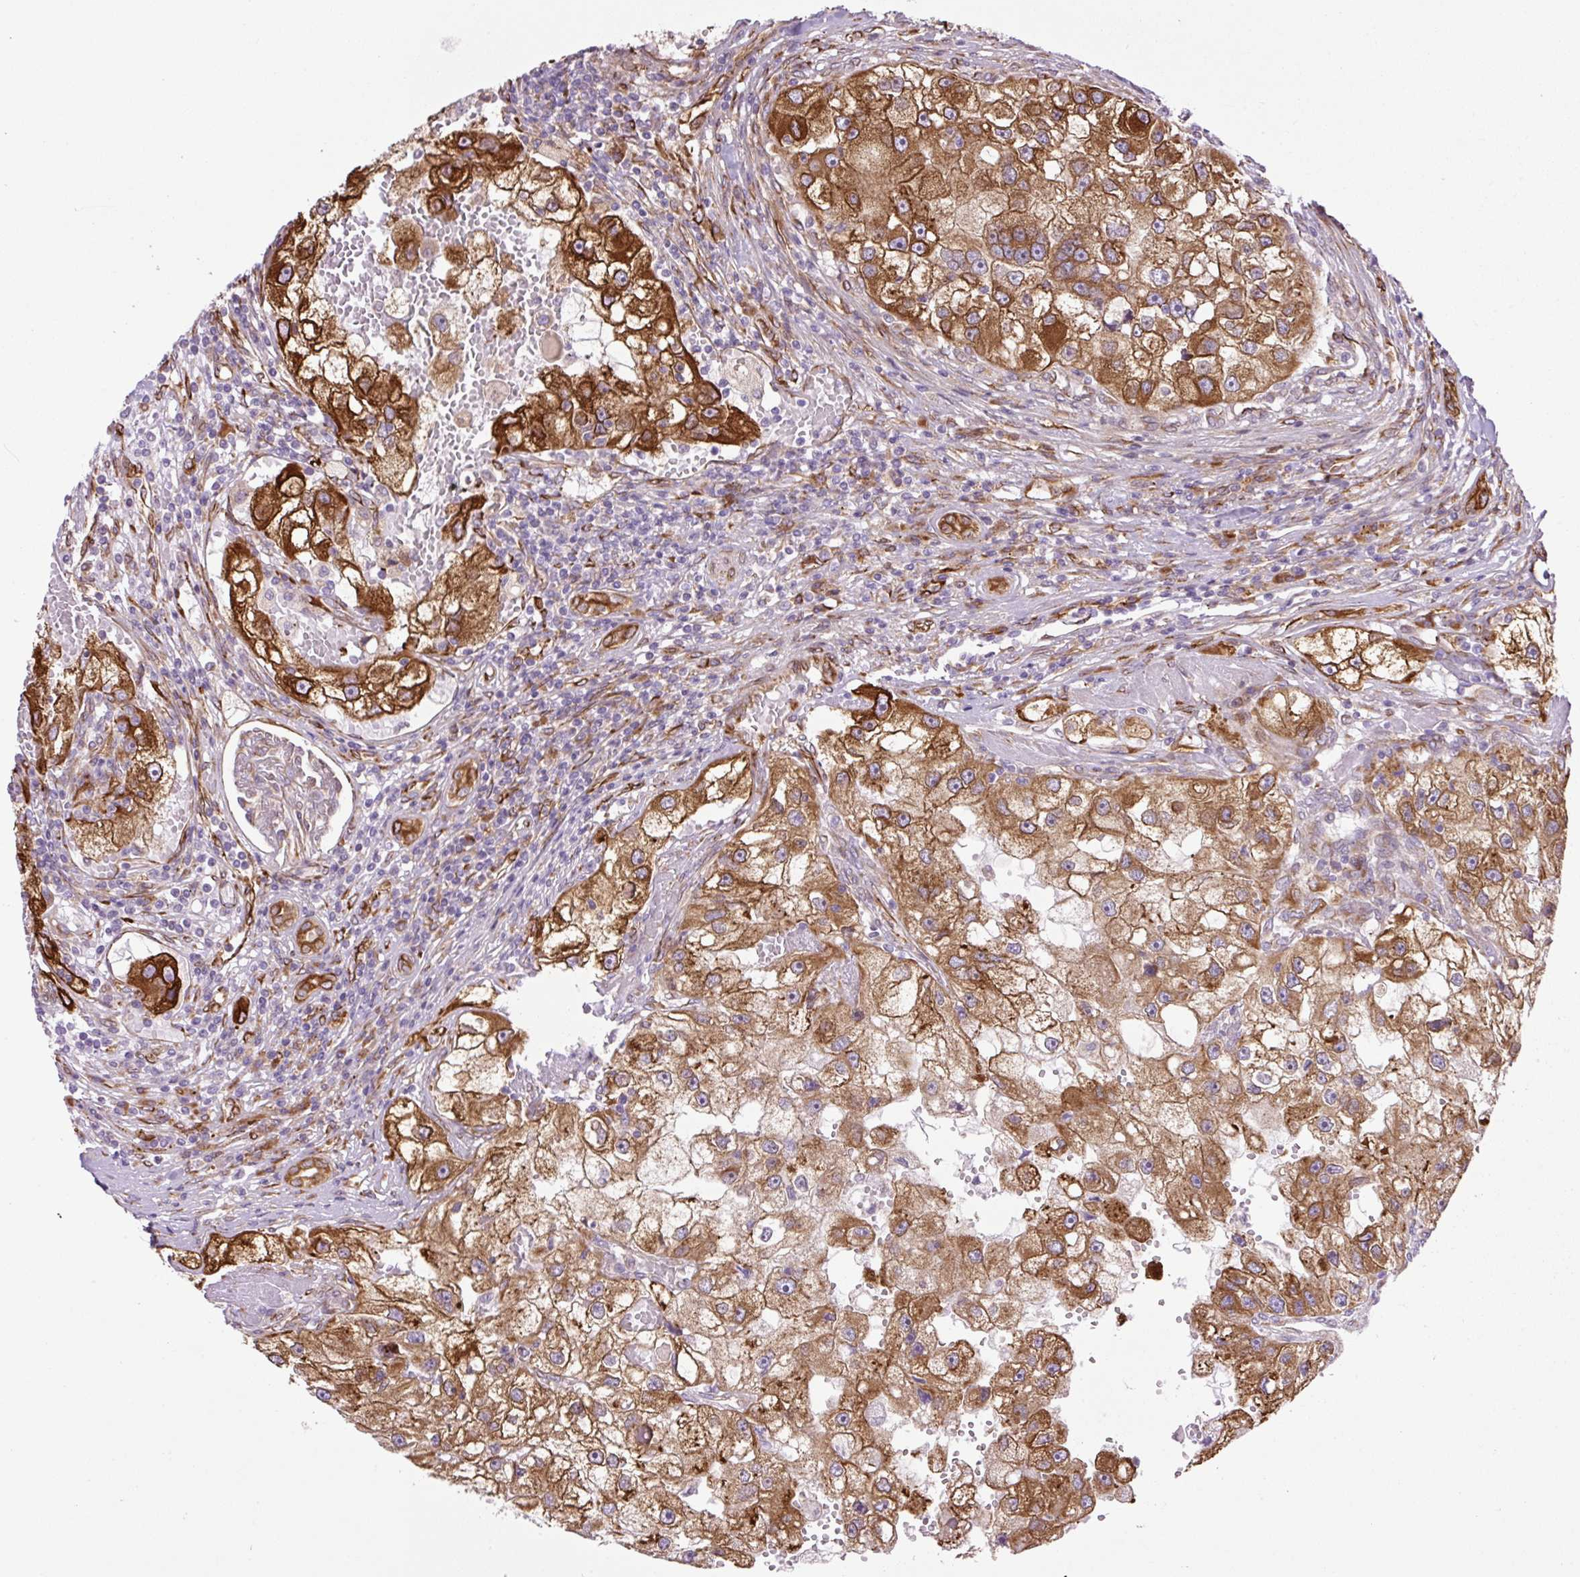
{"staining": {"intensity": "strong", "quantity": ">75%", "location": "cytoplasmic/membranous"}, "tissue": "renal cancer", "cell_type": "Tumor cells", "image_type": "cancer", "snomed": [{"axis": "morphology", "description": "Adenocarcinoma, NOS"}, {"axis": "topography", "description": "Kidney"}], "caption": "High-power microscopy captured an immunohistochemistry (IHC) micrograph of renal cancer, revealing strong cytoplasmic/membranous positivity in approximately >75% of tumor cells.", "gene": "RAB30", "patient": {"sex": "male", "age": 63}}